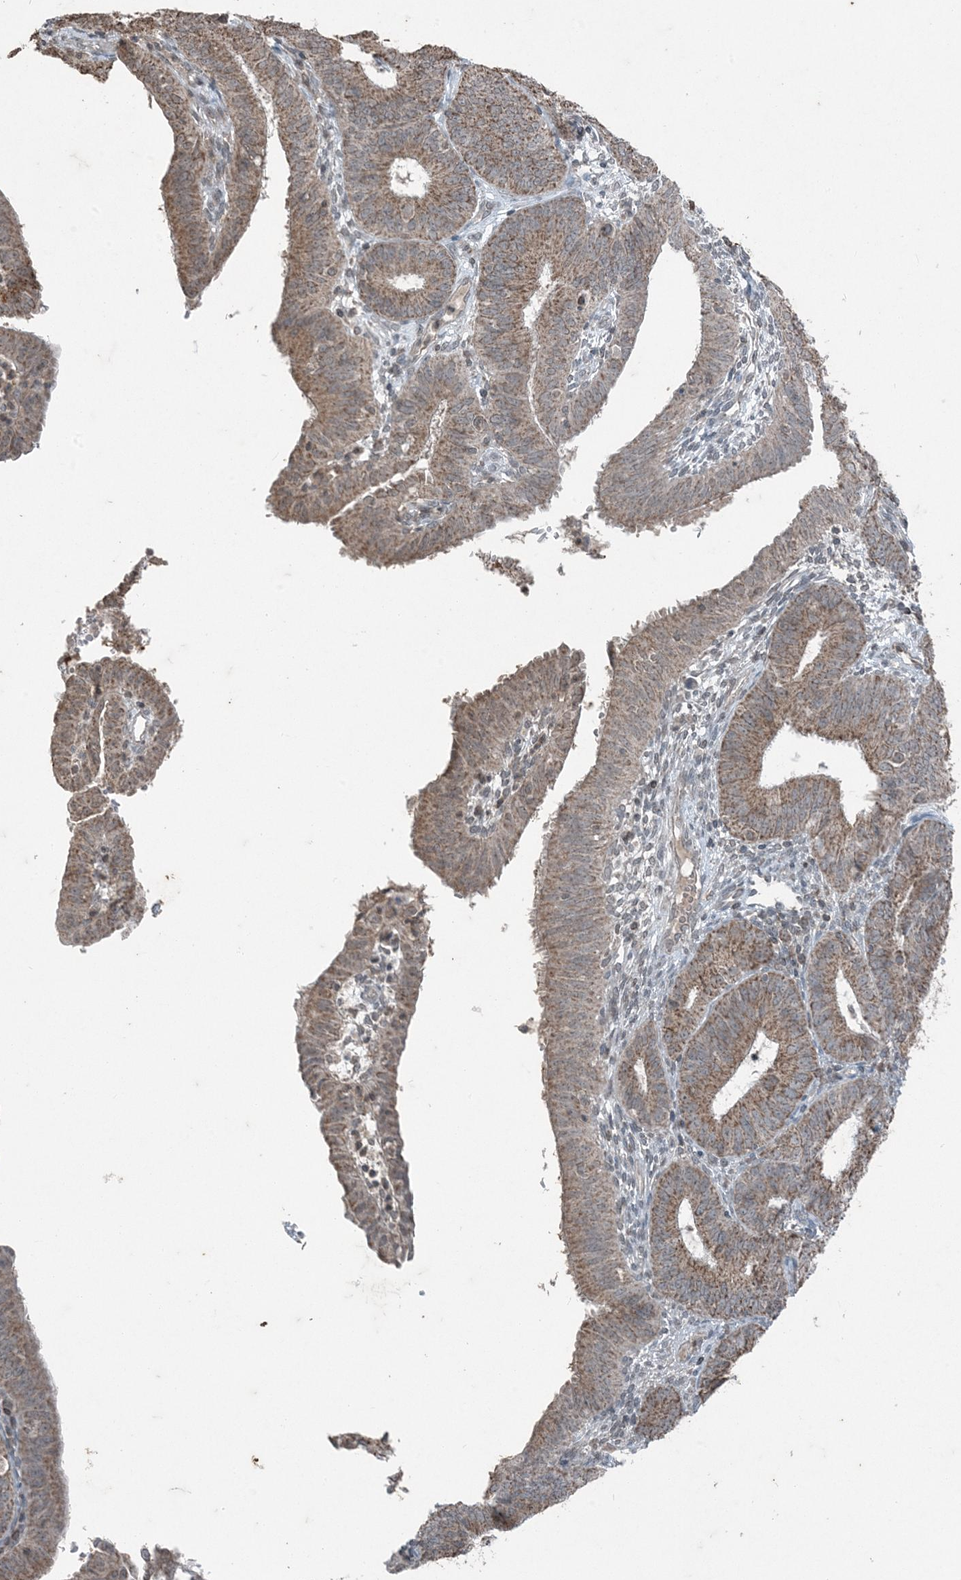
{"staining": {"intensity": "moderate", "quantity": ">75%", "location": "cytoplasmic/membranous,nuclear"}, "tissue": "endometrial cancer", "cell_type": "Tumor cells", "image_type": "cancer", "snomed": [{"axis": "morphology", "description": "Adenocarcinoma, NOS"}, {"axis": "topography", "description": "Endometrium"}], "caption": "There is medium levels of moderate cytoplasmic/membranous and nuclear expression in tumor cells of endometrial cancer (adenocarcinoma), as demonstrated by immunohistochemical staining (brown color).", "gene": "GNL1", "patient": {"sex": "female", "age": 51}}